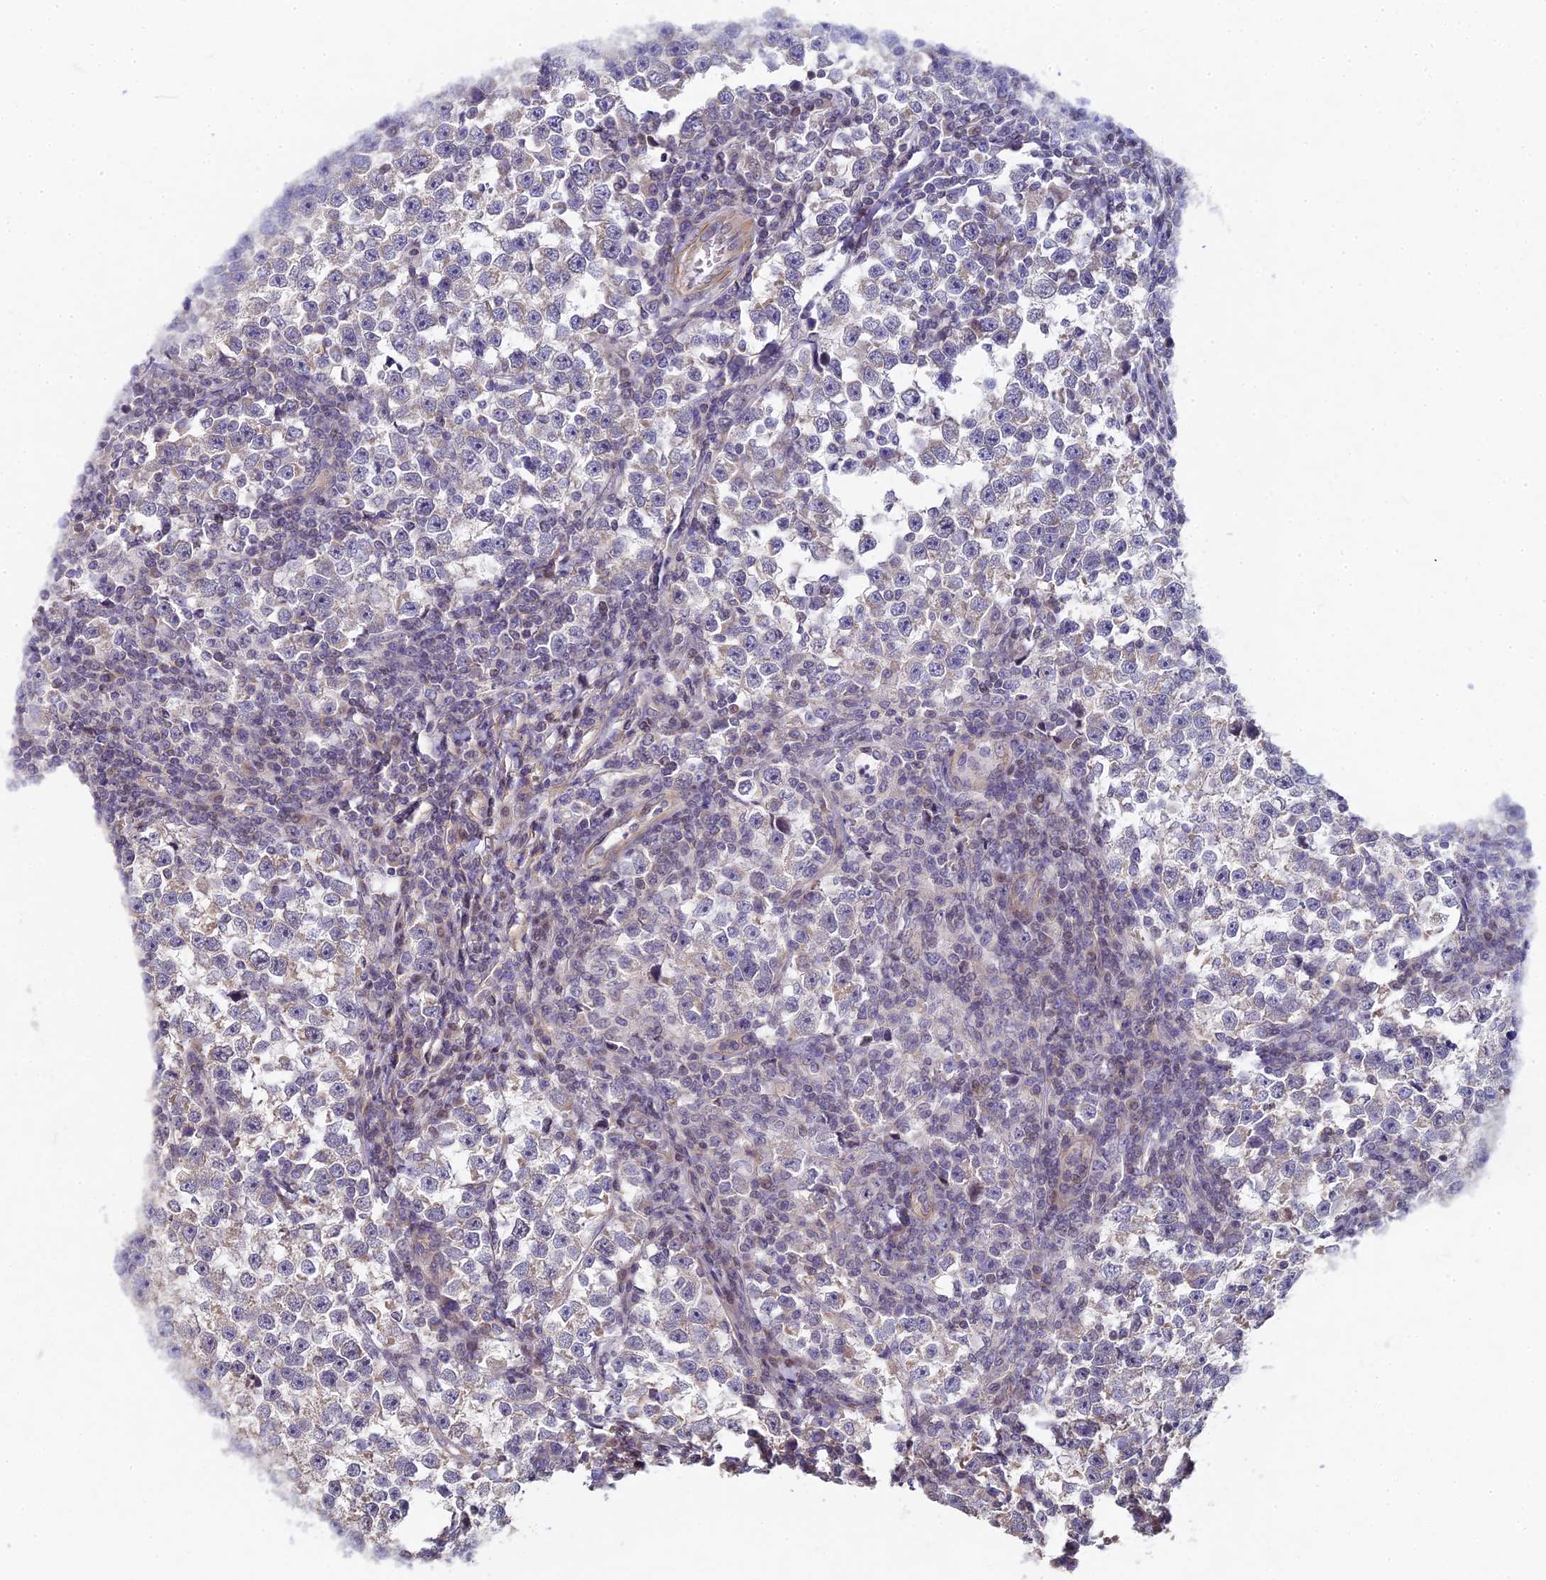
{"staining": {"intensity": "negative", "quantity": "none", "location": "none"}, "tissue": "testis cancer", "cell_type": "Tumor cells", "image_type": "cancer", "snomed": [{"axis": "morphology", "description": "Normal tissue, NOS"}, {"axis": "morphology", "description": "Seminoma, NOS"}, {"axis": "topography", "description": "Testis"}], "caption": "Immunohistochemical staining of human testis cancer (seminoma) reveals no significant positivity in tumor cells.", "gene": "DIXDC1", "patient": {"sex": "male", "age": 43}}